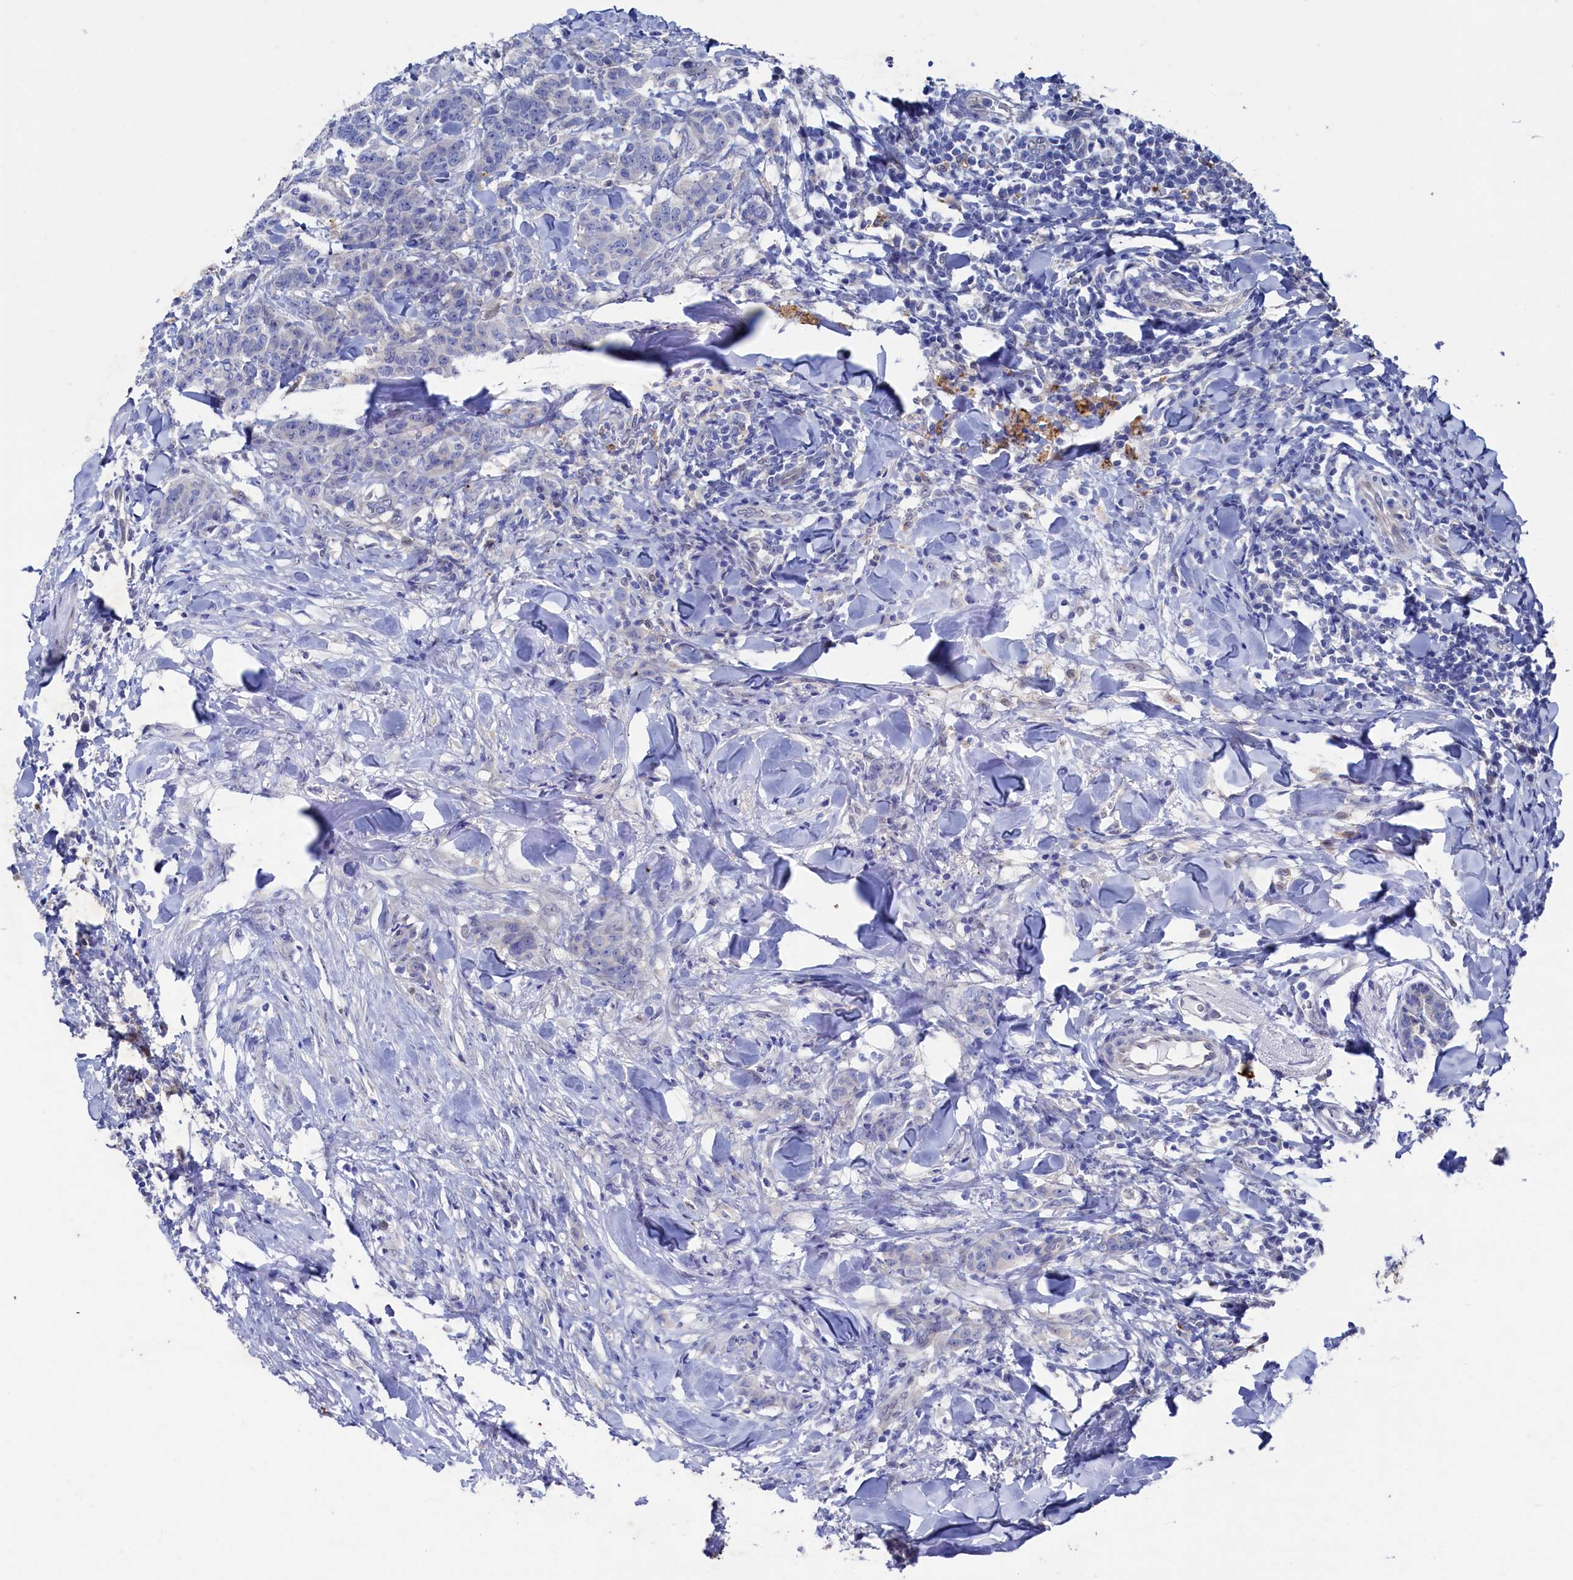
{"staining": {"intensity": "negative", "quantity": "none", "location": "none"}, "tissue": "breast cancer", "cell_type": "Tumor cells", "image_type": "cancer", "snomed": [{"axis": "morphology", "description": "Duct carcinoma"}, {"axis": "topography", "description": "Breast"}], "caption": "Tumor cells are negative for brown protein staining in breast intraductal carcinoma.", "gene": "RNH1", "patient": {"sex": "female", "age": 40}}